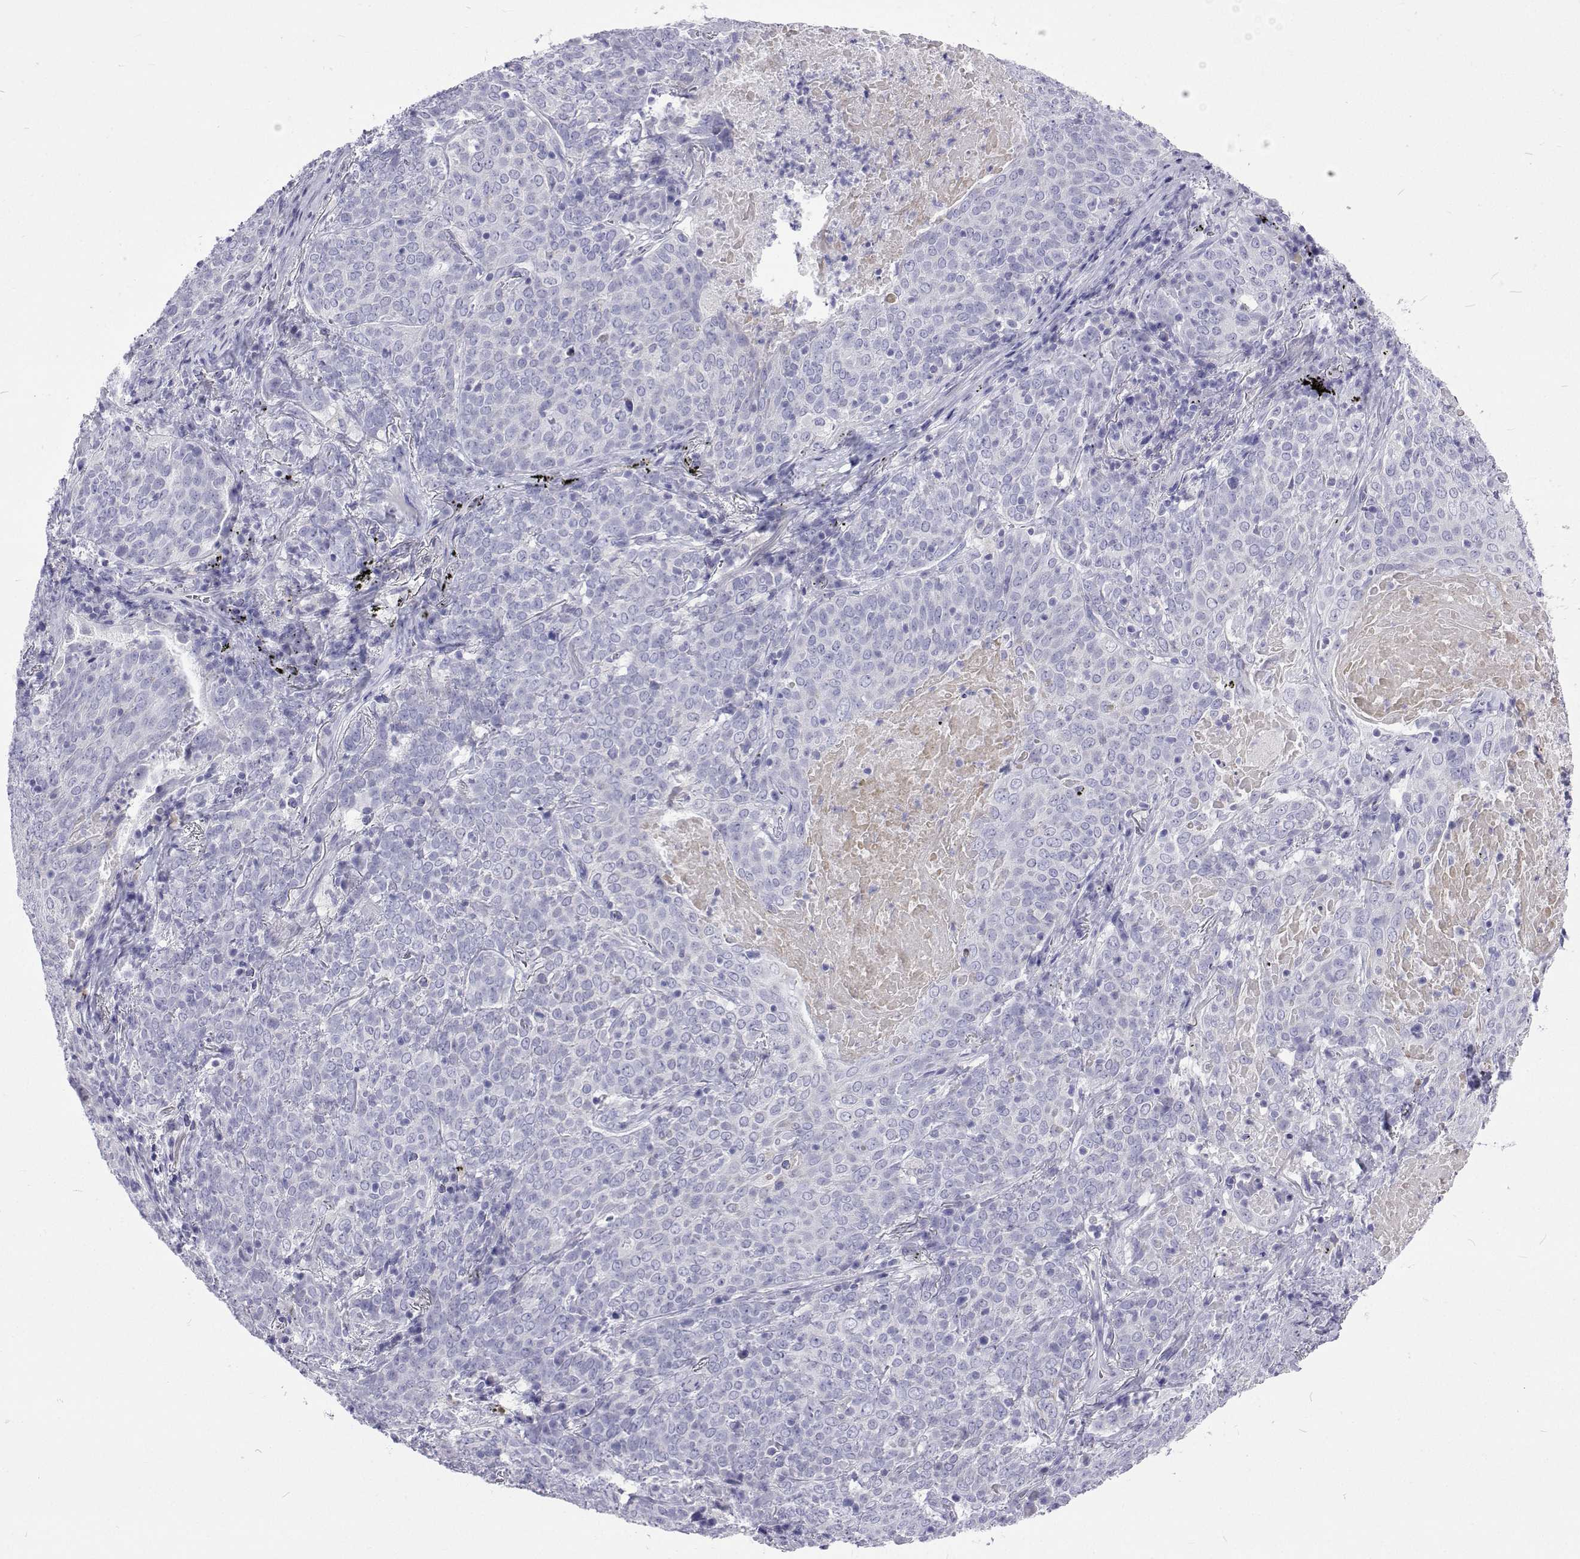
{"staining": {"intensity": "negative", "quantity": "none", "location": "none"}, "tissue": "lung cancer", "cell_type": "Tumor cells", "image_type": "cancer", "snomed": [{"axis": "morphology", "description": "Squamous cell carcinoma, NOS"}, {"axis": "topography", "description": "Lung"}], "caption": "This is a photomicrograph of IHC staining of squamous cell carcinoma (lung), which shows no positivity in tumor cells.", "gene": "UMODL1", "patient": {"sex": "male", "age": 82}}